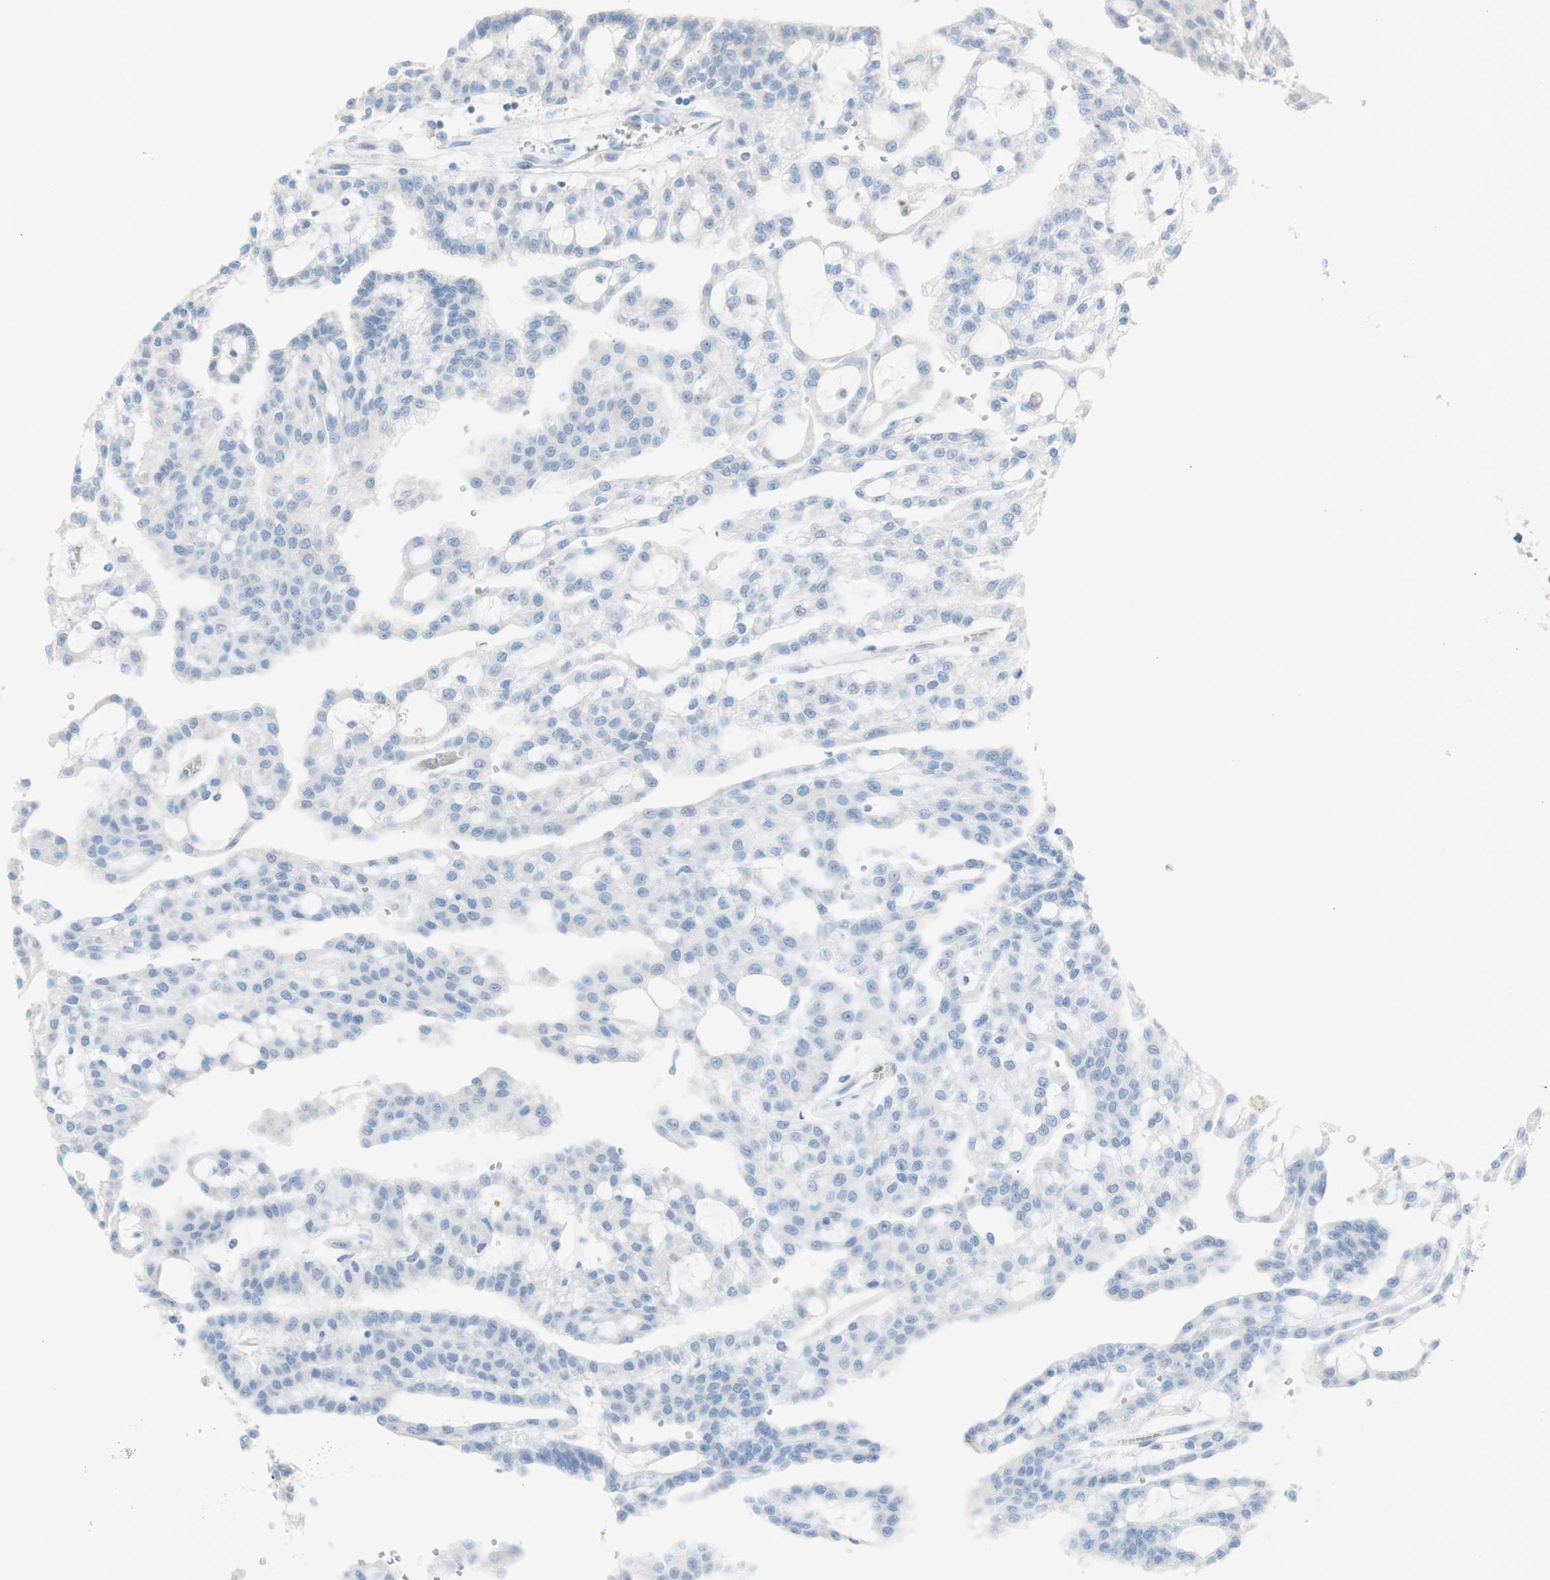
{"staining": {"intensity": "negative", "quantity": "none", "location": "none"}, "tissue": "renal cancer", "cell_type": "Tumor cells", "image_type": "cancer", "snomed": [{"axis": "morphology", "description": "Adenocarcinoma, NOS"}, {"axis": "topography", "description": "Kidney"}], "caption": "There is no significant positivity in tumor cells of renal adenocarcinoma.", "gene": "ART3", "patient": {"sex": "male", "age": 63}}